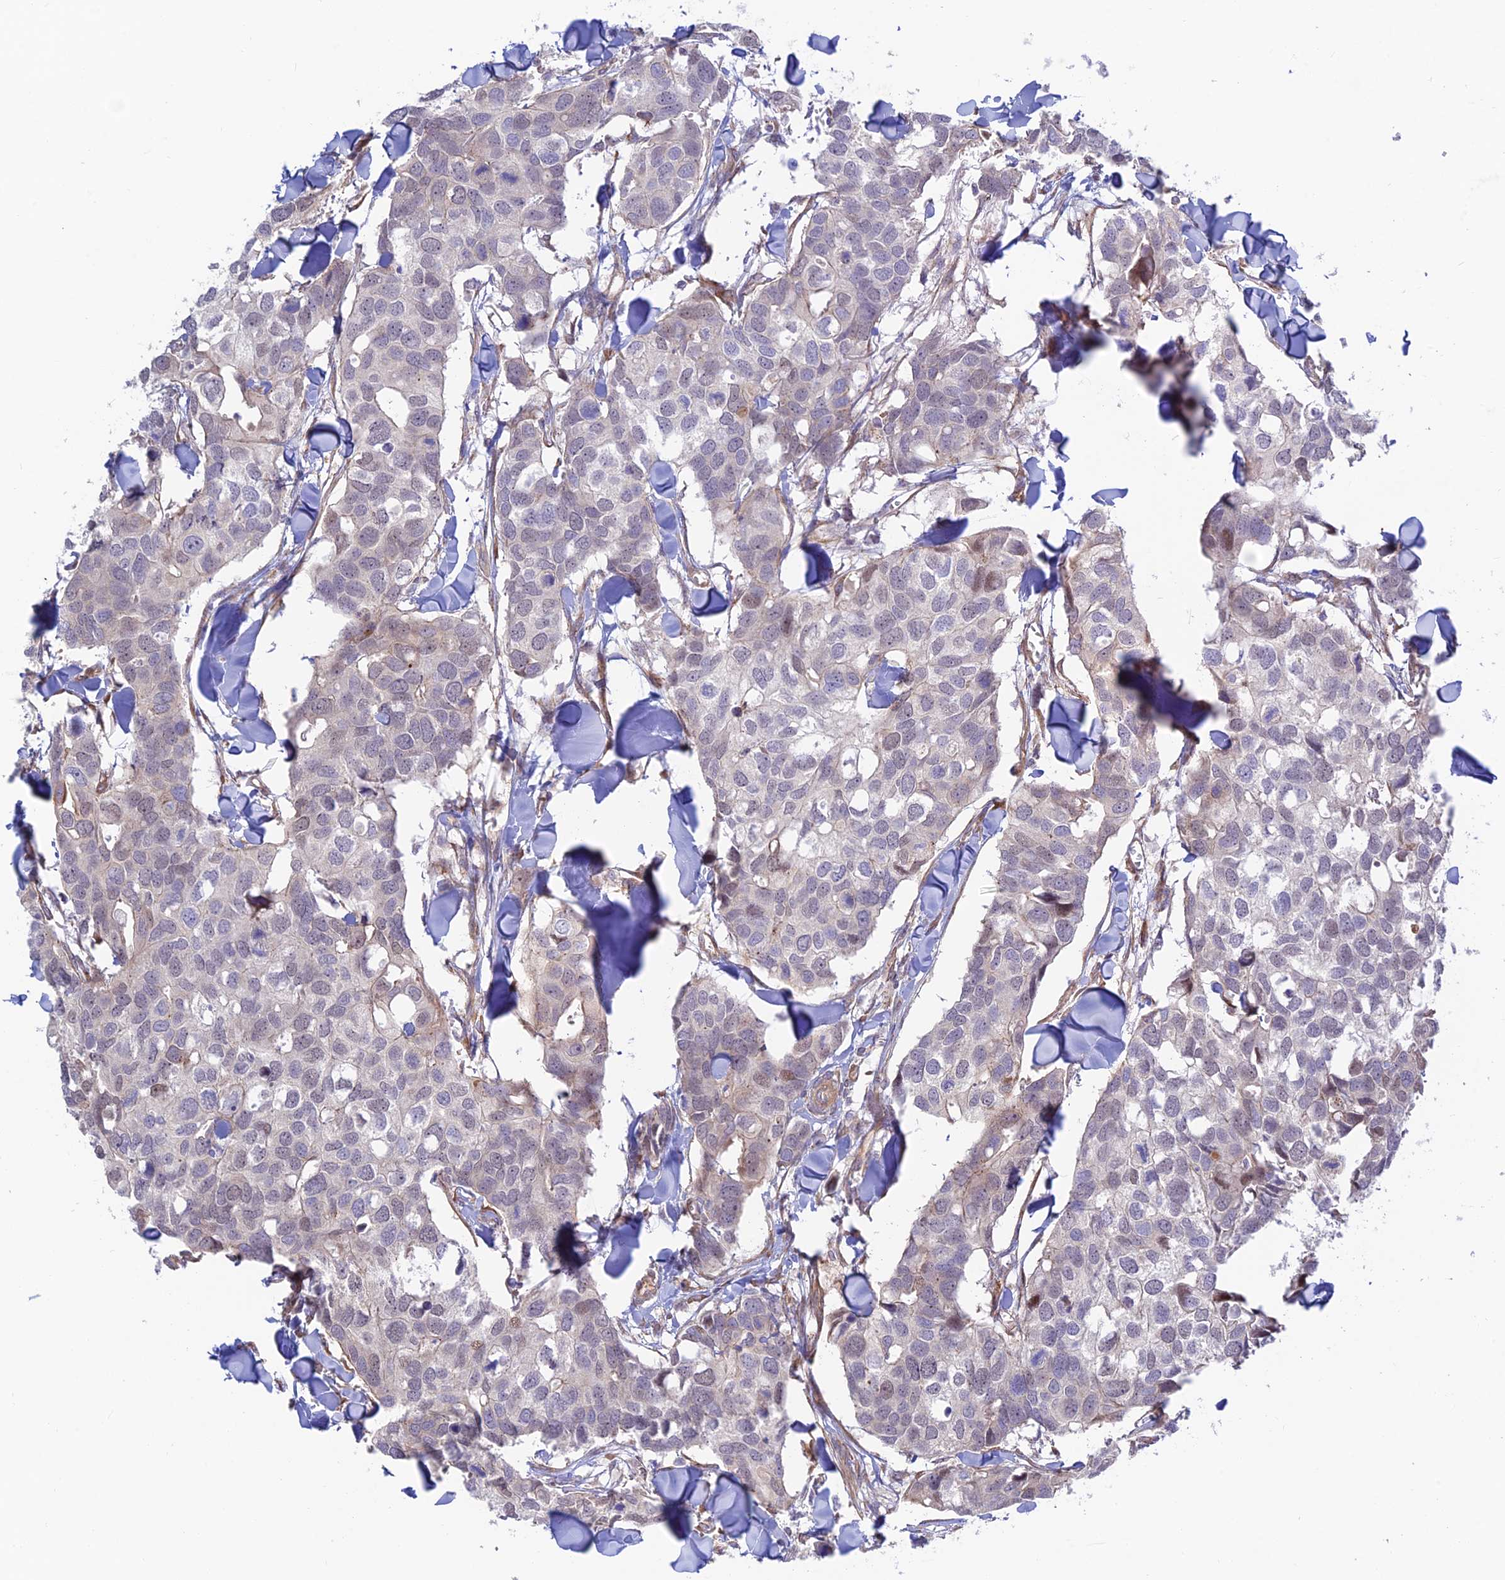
{"staining": {"intensity": "negative", "quantity": "none", "location": "none"}, "tissue": "breast cancer", "cell_type": "Tumor cells", "image_type": "cancer", "snomed": [{"axis": "morphology", "description": "Duct carcinoma"}, {"axis": "topography", "description": "Breast"}], "caption": "DAB immunohistochemical staining of human breast infiltrating ductal carcinoma shows no significant staining in tumor cells. The staining was performed using DAB (3,3'-diaminobenzidine) to visualize the protein expression in brown, while the nuclei were stained in blue with hematoxylin (Magnification: 20x).", "gene": "KCNAB1", "patient": {"sex": "female", "age": 83}}